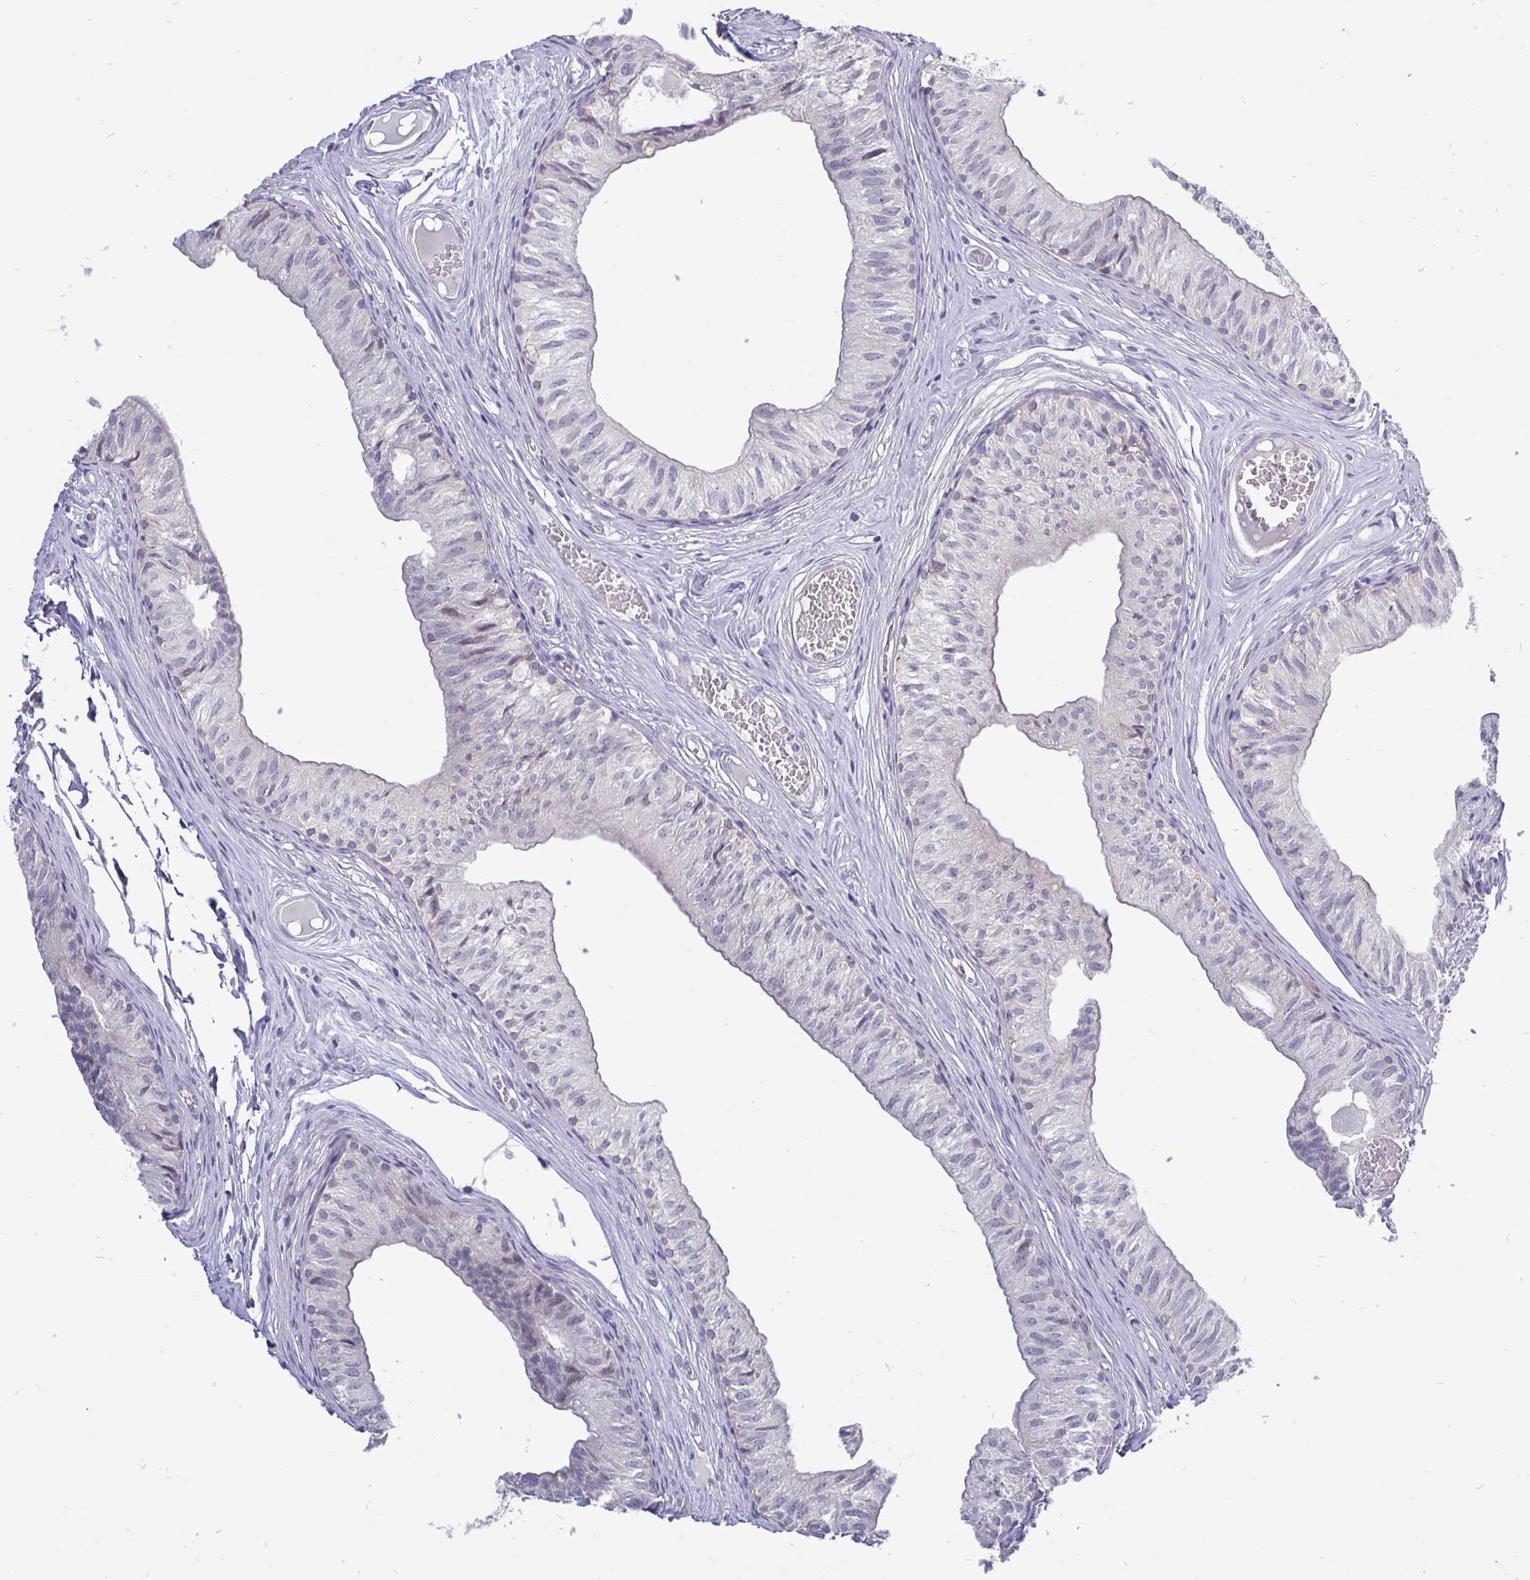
{"staining": {"intensity": "weak", "quantity": "<25%", "location": "cytoplasmic/membranous"}, "tissue": "epididymis", "cell_type": "Glandular cells", "image_type": "normal", "snomed": [{"axis": "morphology", "description": "Normal tissue, NOS"}, {"axis": "topography", "description": "Epididymis"}], "caption": "DAB (3,3'-diaminobenzidine) immunohistochemical staining of normal epididymis exhibits no significant expression in glandular cells.", "gene": "ERBB2", "patient": {"sex": "male", "age": 25}}